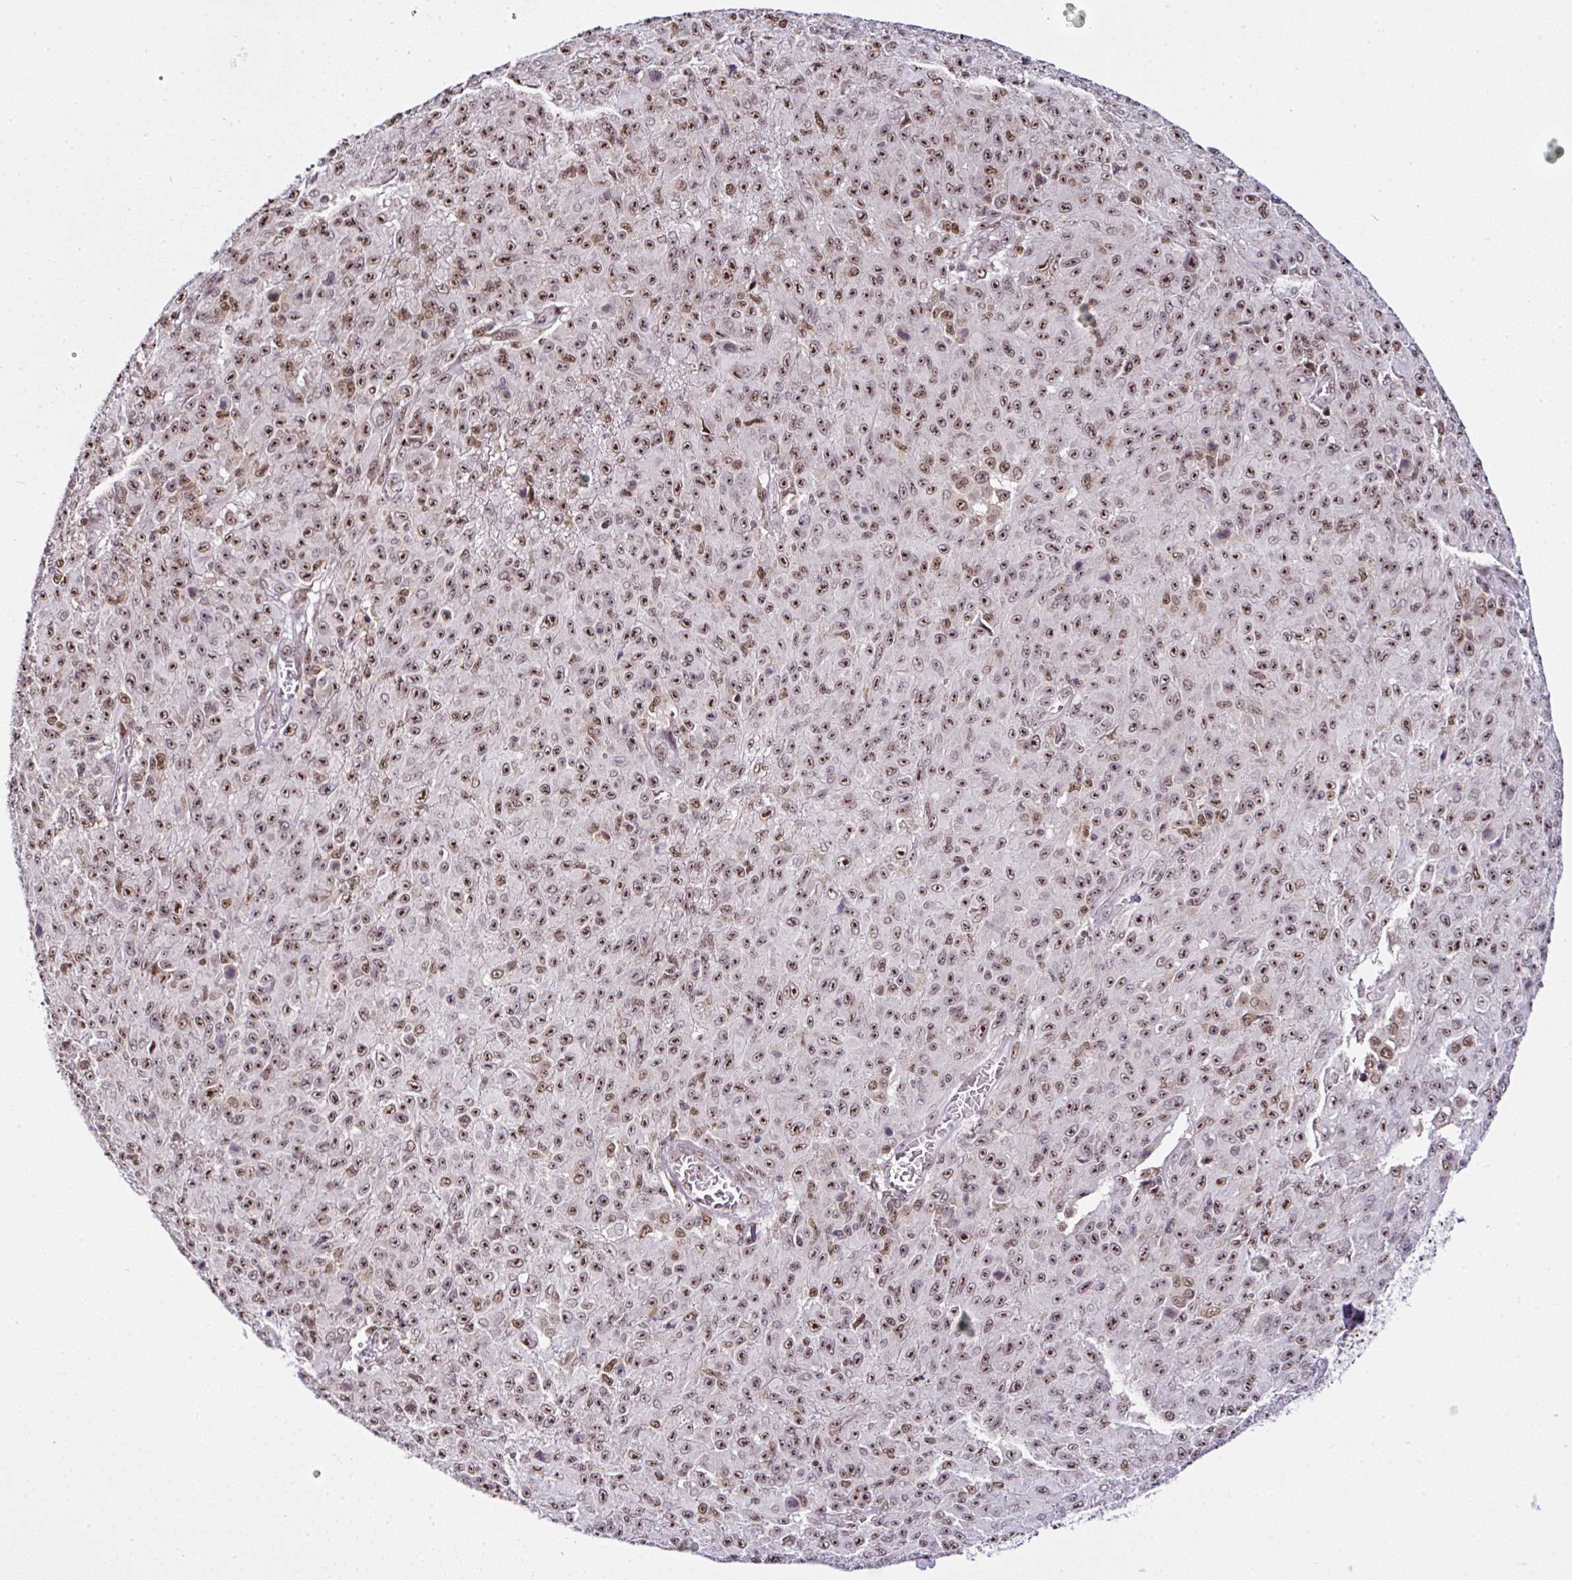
{"staining": {"intensity": "moderate", "quantity": ">75%", "location": "nuclear"}, "tissue": "melanoma", "cell_type": "Tumor cells", "image_type": "cancer", "snomed": [{"axis": "morphology", "description": "Malignant melanoma, NOS"}, {"axis": "topography", "description": "Skin"}], "caption": "Immunohistochemical staining of malignant melanoma demonstrates medium levels of moderate nuclear expression in about >75% of tumor cells. The protein of interest is stained brown, and the nuclei are stained in blue (DAB (3,3'-diaminobenzidine) IHC with brightfield microscopy, high magnification).", "gene": "PTPN2", "patient": {"sex": "male", "age": 46}}